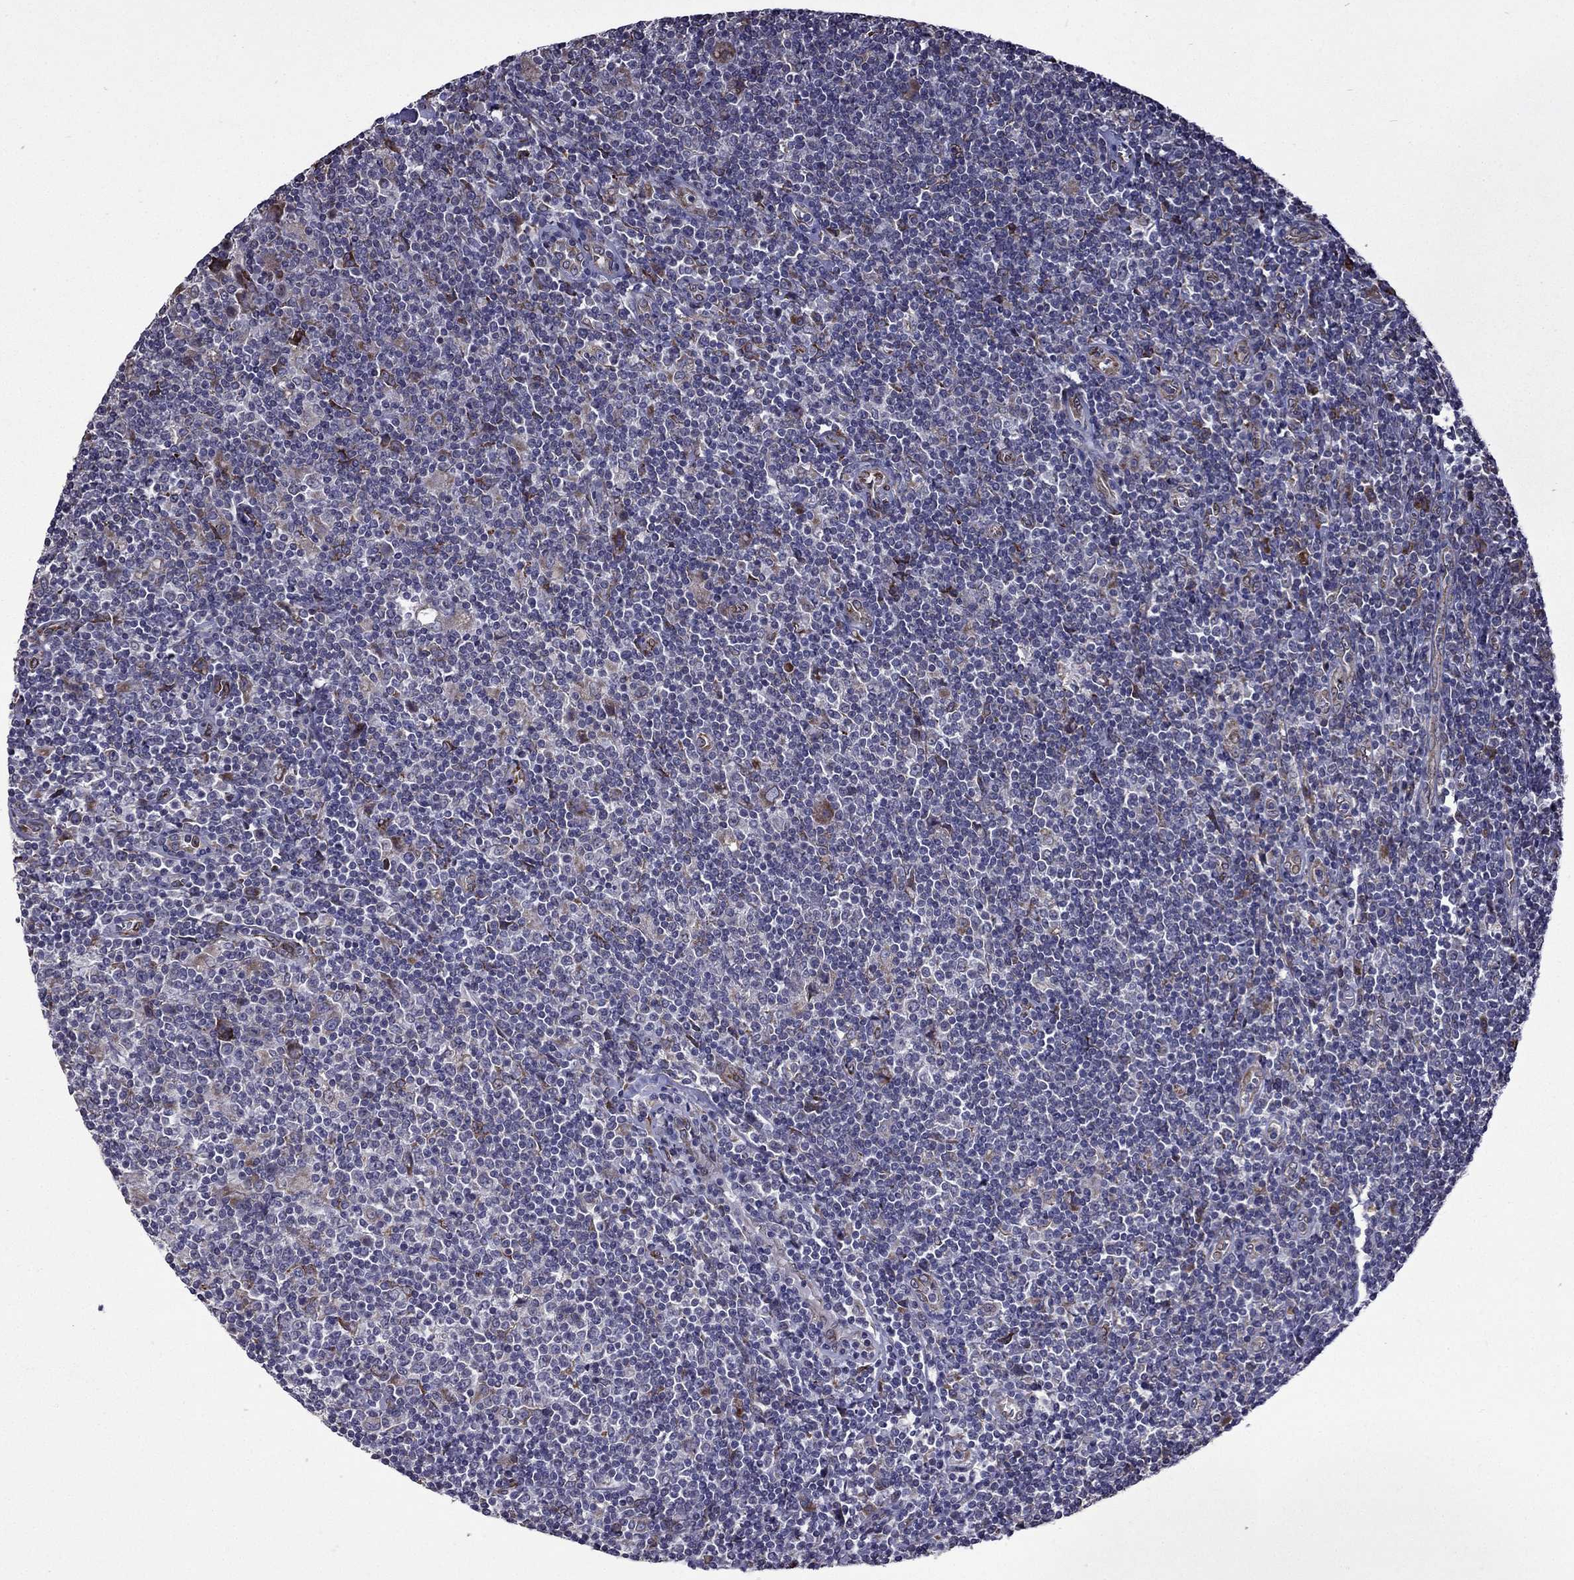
{"staining": {"intensity": "weak", "quantity": ">75%", "location": "cytoplasmic/membranous"}, "tissue": "lymphoma", "cell_type": "Tumor cells", "image_type": "cancer", "snomed": [{"axis": "morphology", "description": "Hodgkin's disease, NOS"}, {"axis": "topography", "description": "Lymph node"}], "caption": "About >75% of tumor cells in lymphoma reveal weak cytoplasmic/membranous protein positivity as visualized by brown immunohistochemical staining.", "gene": "IKBIP", "patient": {"sex": "male", "age": 40}}